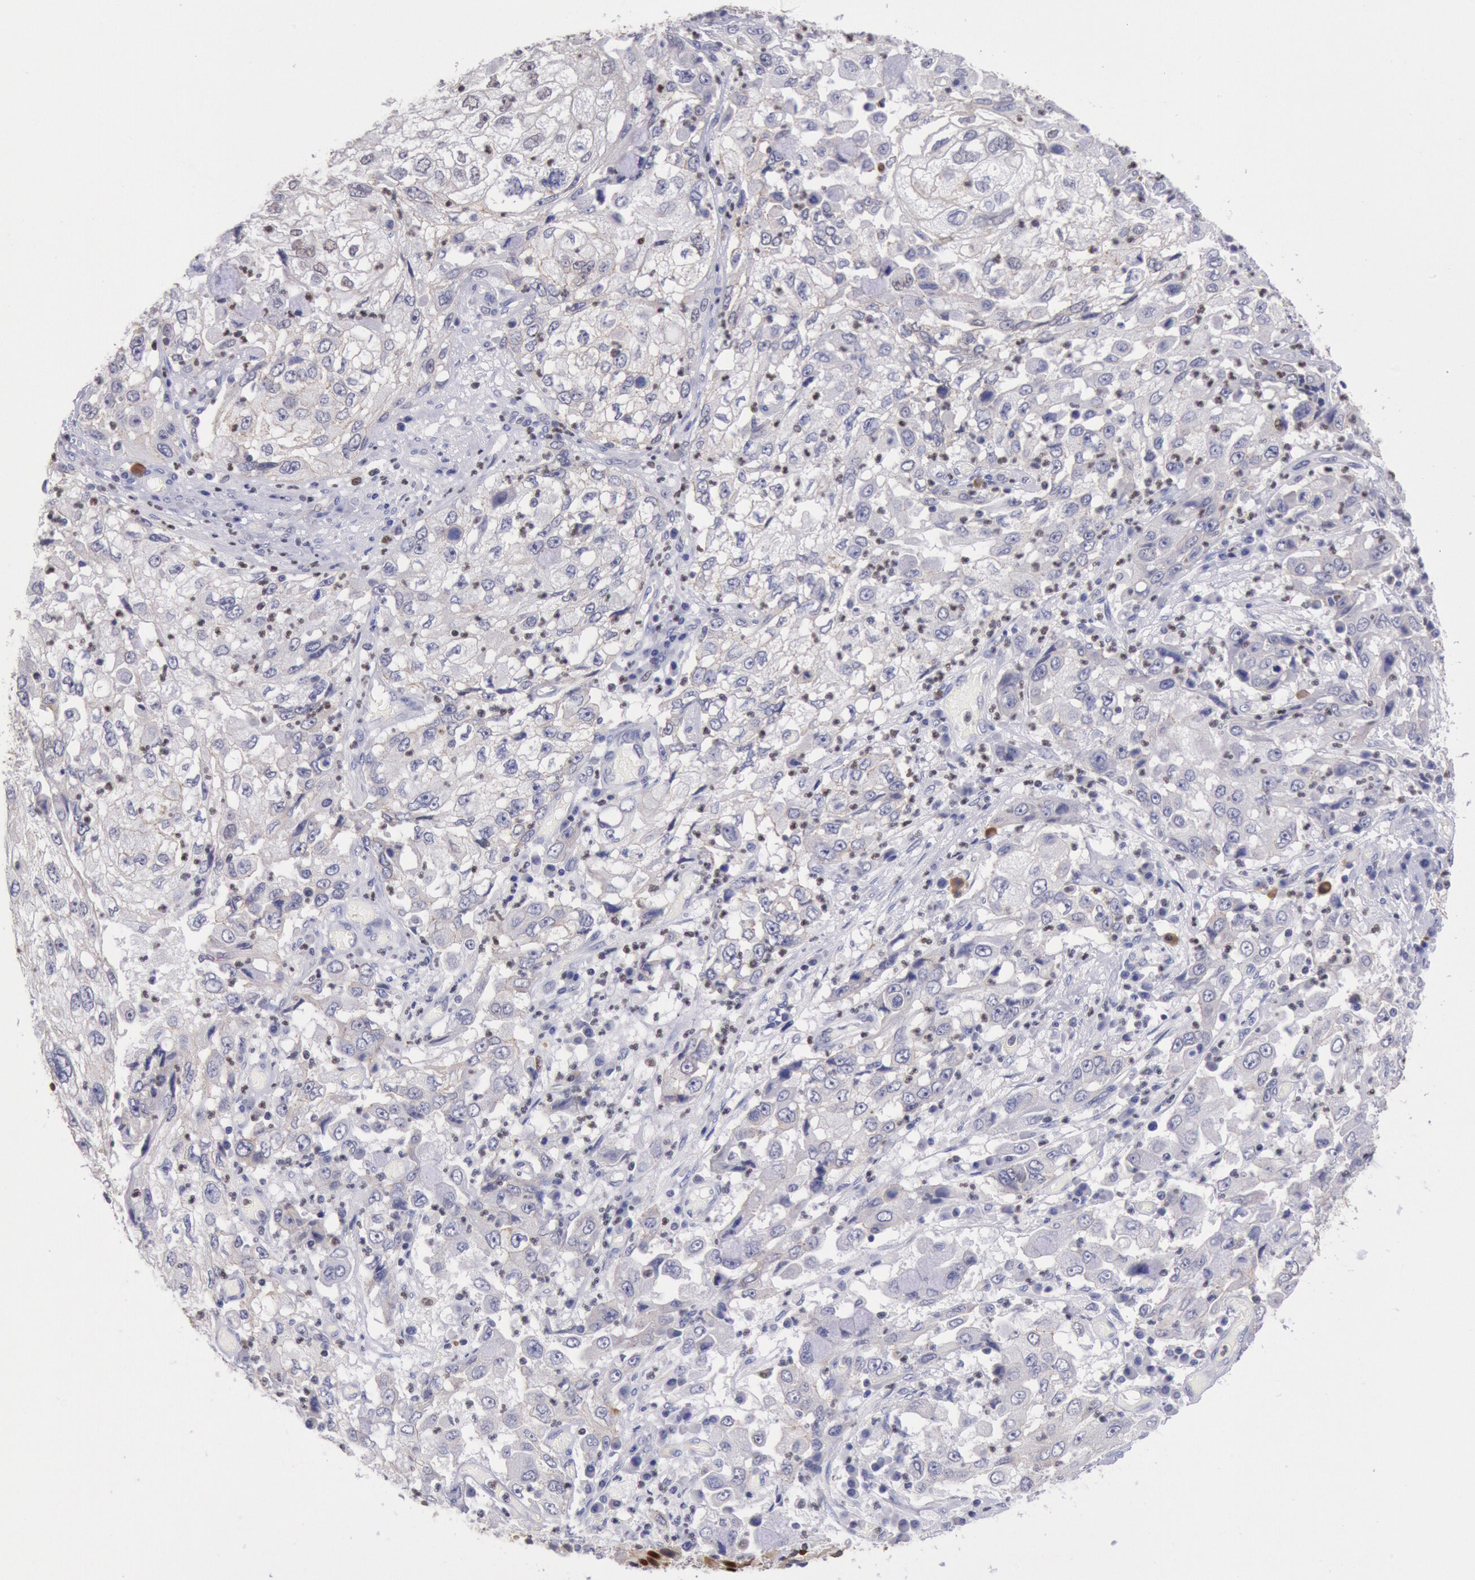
{"staining": {"intensity": "negative", "quantity": "none", "location": "none"}, "tissue": "cervical cancer", "cell_type": "Tumor cells", "image_type": "cancer", "snomed": [{"axis": "morphology", "description": "Squamous cell carcinoma, NOS"}, {"axis": "topography", "description": "Cervix"}], "caption": "The image demonstrates no significant staining in tumor cells of cervical cancer.", "gene": "RPS6KA5", "patient": {"sex": "female", "age": 36}}